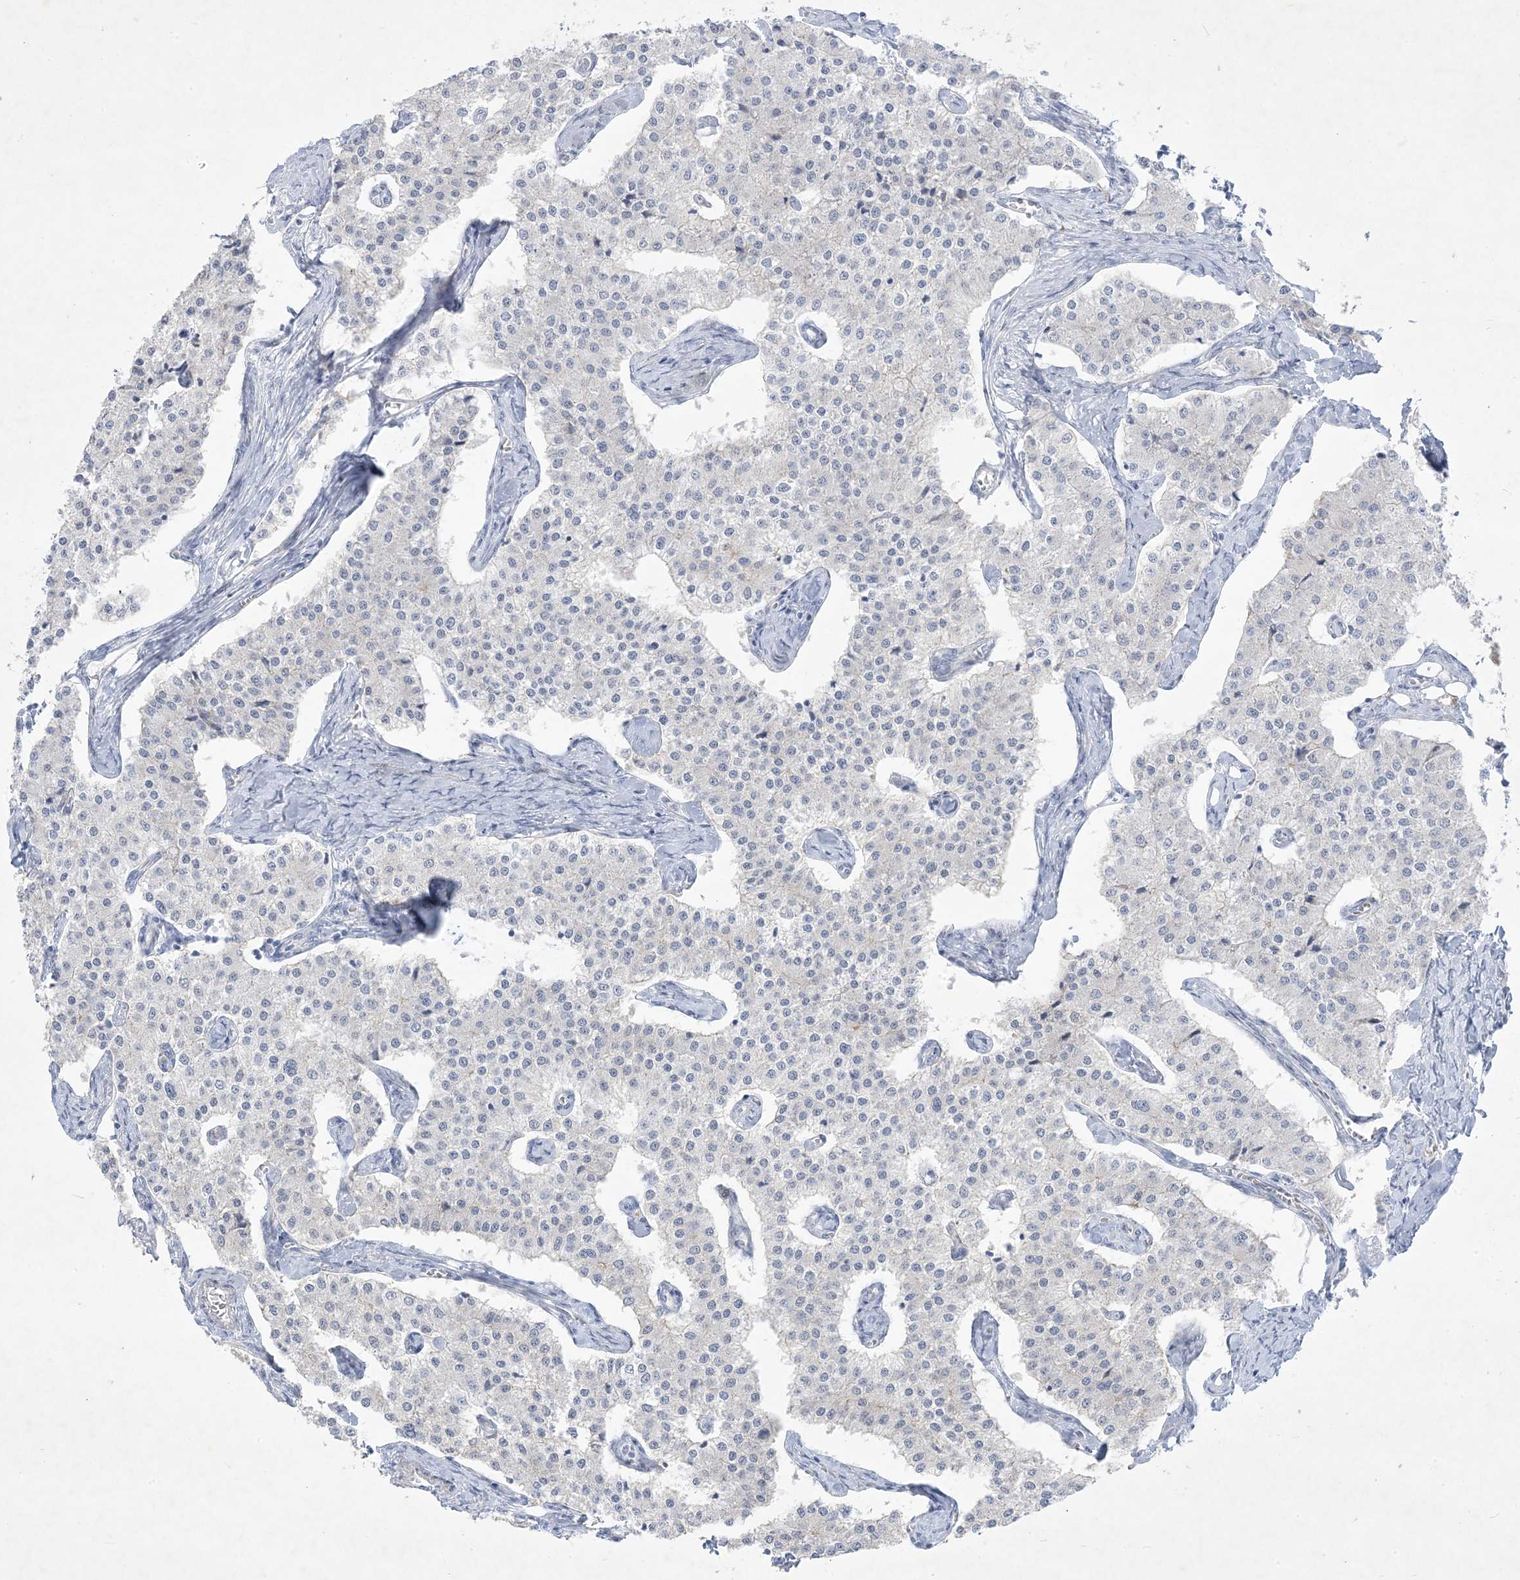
{"staining": {"intensity": "negative", "quantity": "none", "location": "none"}, "tissue": "carcinoid", "cell_type": "Tumor cells", "image_type": "cancer", "snomed": [{"axis": "morphology", "description": "Carcinoid, malignant, NOS"}, {"axis": "topography", "description": "Colon"}], "caption": "A photomicrograph of human carcinoid is negative for staining in tumor cells.", "gene": "B3GNT7", "patient": {"sex": "female", "age": 52}}